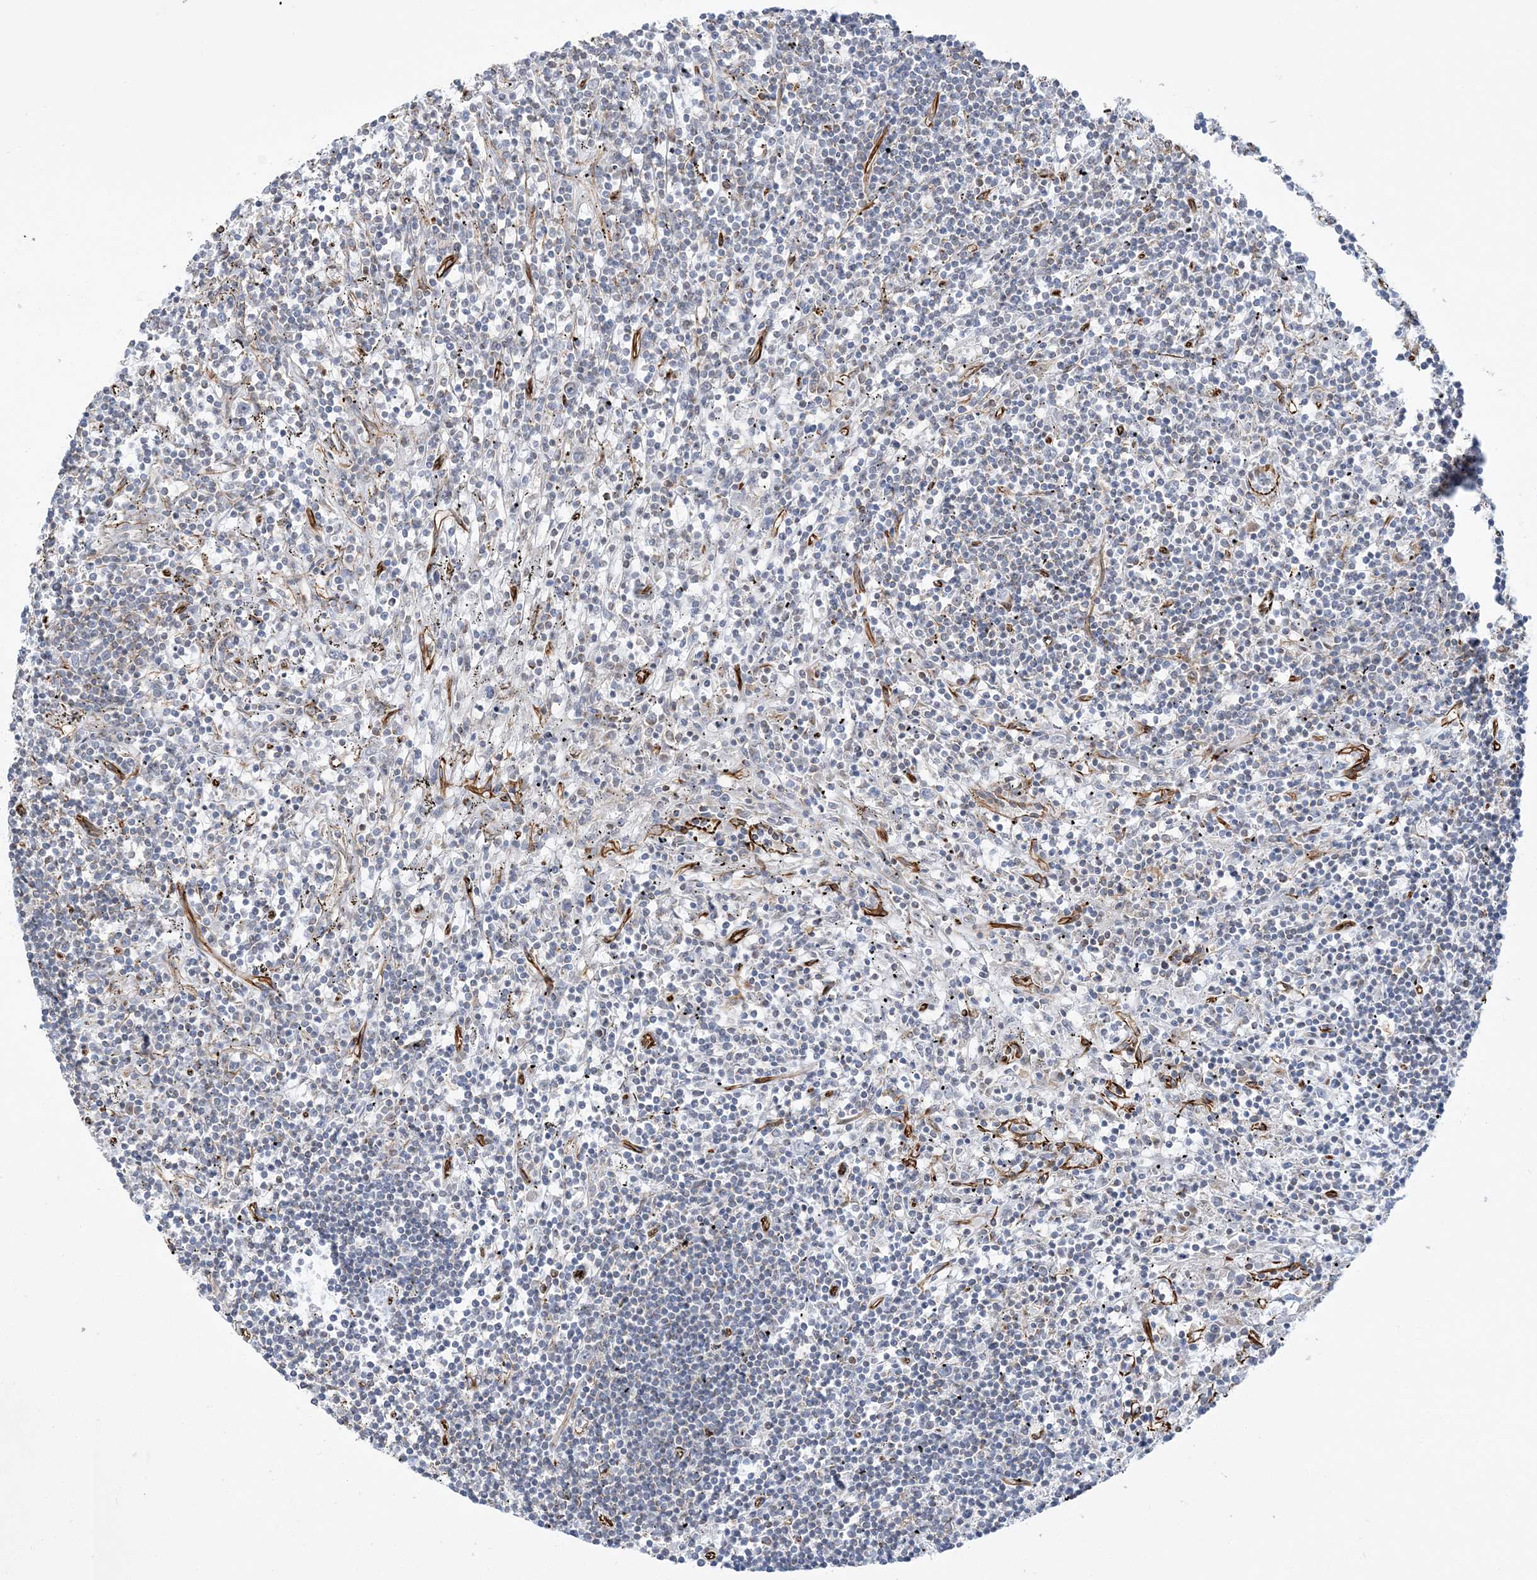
{"staining": {"intensity": "negative", "quantity": "none", "location": "none"}, "tissue": "lymphoma", "cell_type": "Tumor cells", "image_type": "cancer", "snomed": [{"axis": "morphology", "description": "Malignant lymphoma, non-Hodgkin's type, Low grade"}, {"axis": "topography", "description": "Spleen"}], "caption": "Tumor cells show no significant protein positivity in low-grade malignant lymphoma, non-Hodgkin's type.", "gene": "SCLT1", "patient": {"sex": "male", "age": 76}}